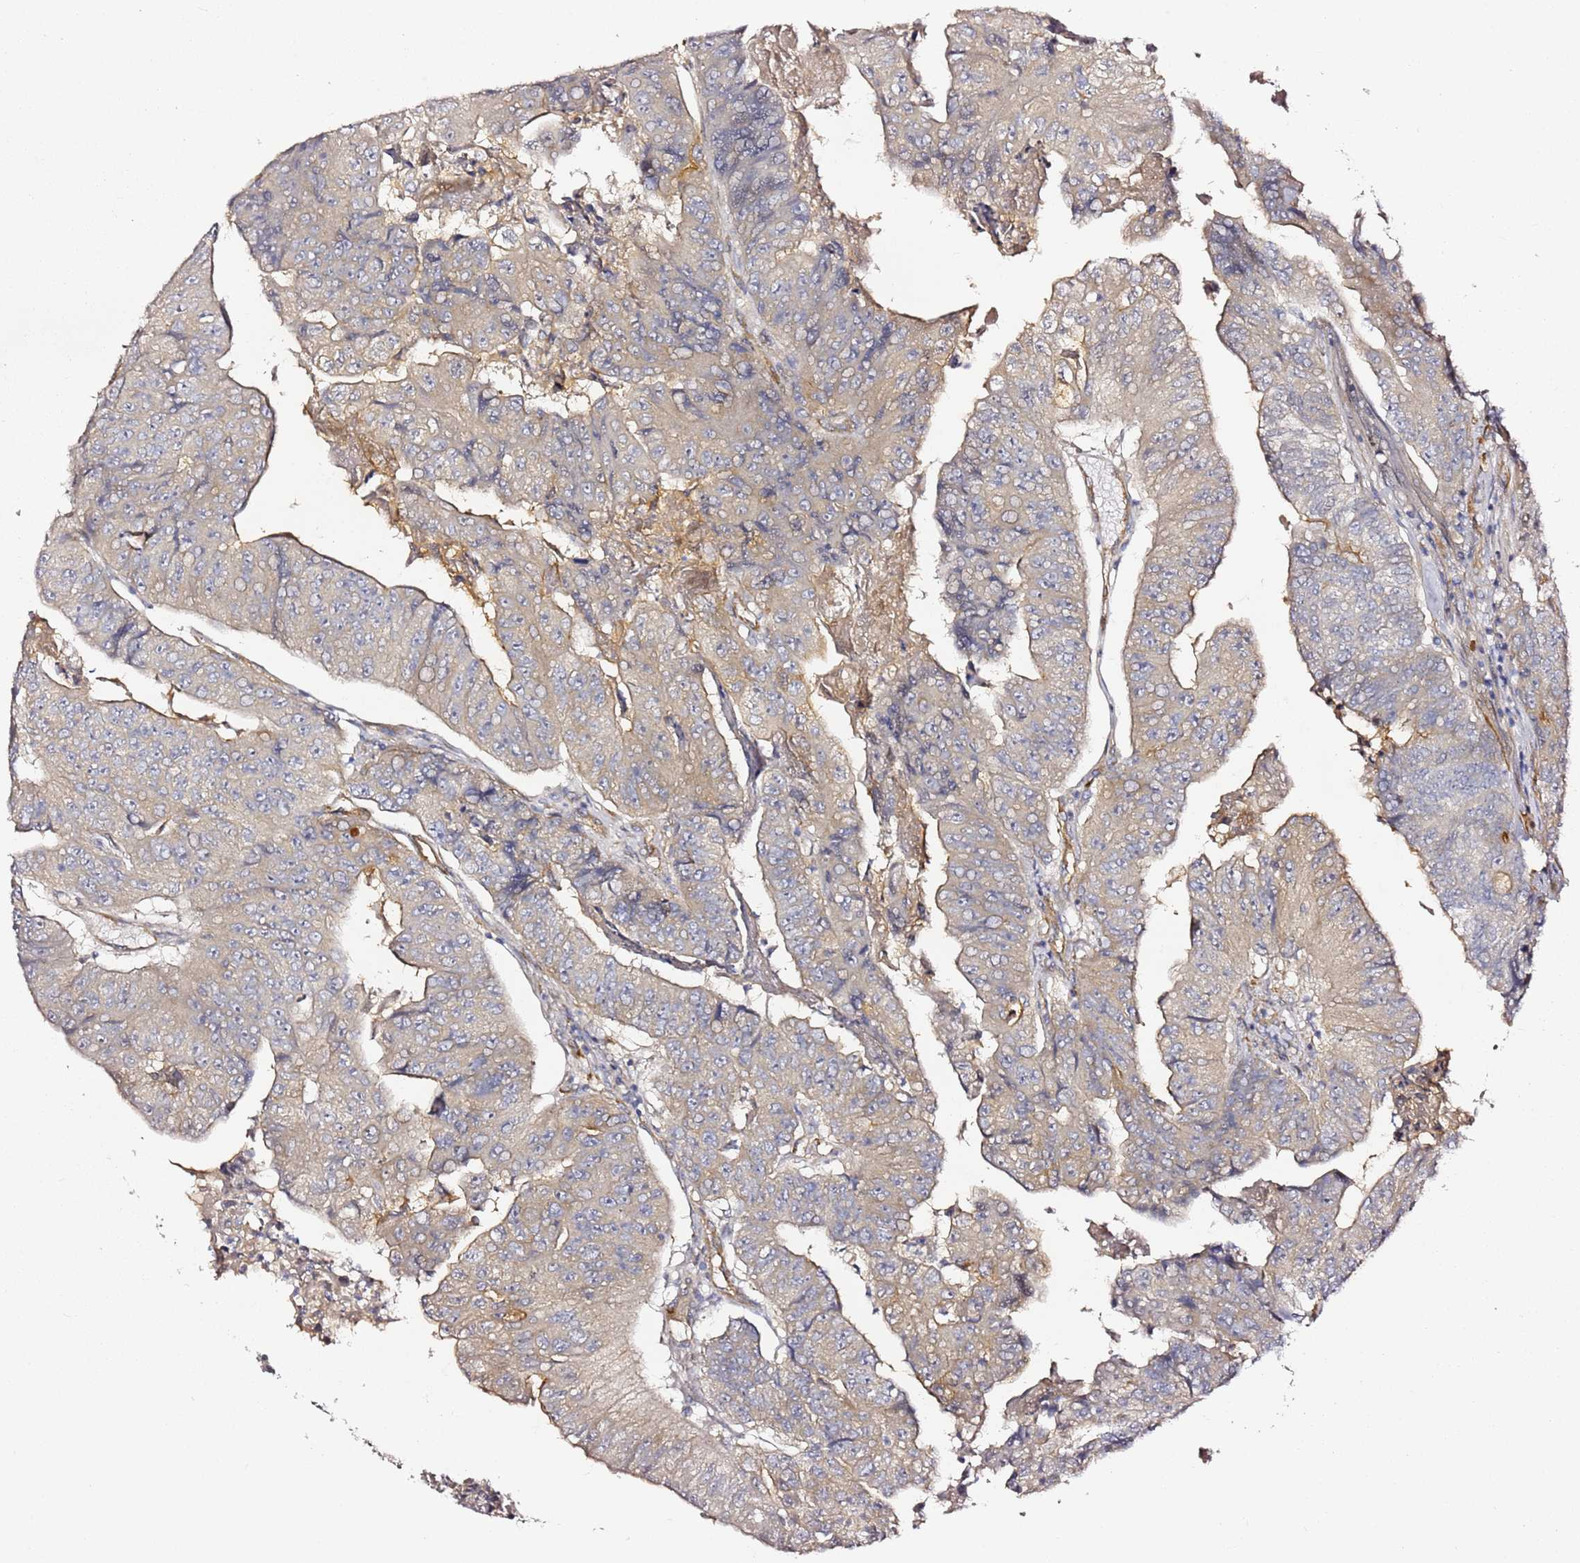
{"staining": {"intensity": "weak", "quantity": "25%-75%", "location": "cytoplasmic/membranous"}, "tissue": "colorectal cancer", "cell_type": "Tumor cells", "image_type": "cancer", "snomed": [{"axis": "morphology", "description": "Adenocarcinoma, NOS"}, {"axis": "topography", "description": "Colon"}], "caption": "Colorectal cancer (adenocarcinoma) stained with a brown dye shows weak cytoplasmic/membranous positive expression in about 25%-75% of tumor cells.", "gene": "EPS8L1", "patient": {"sex": "female", "age": 67}}